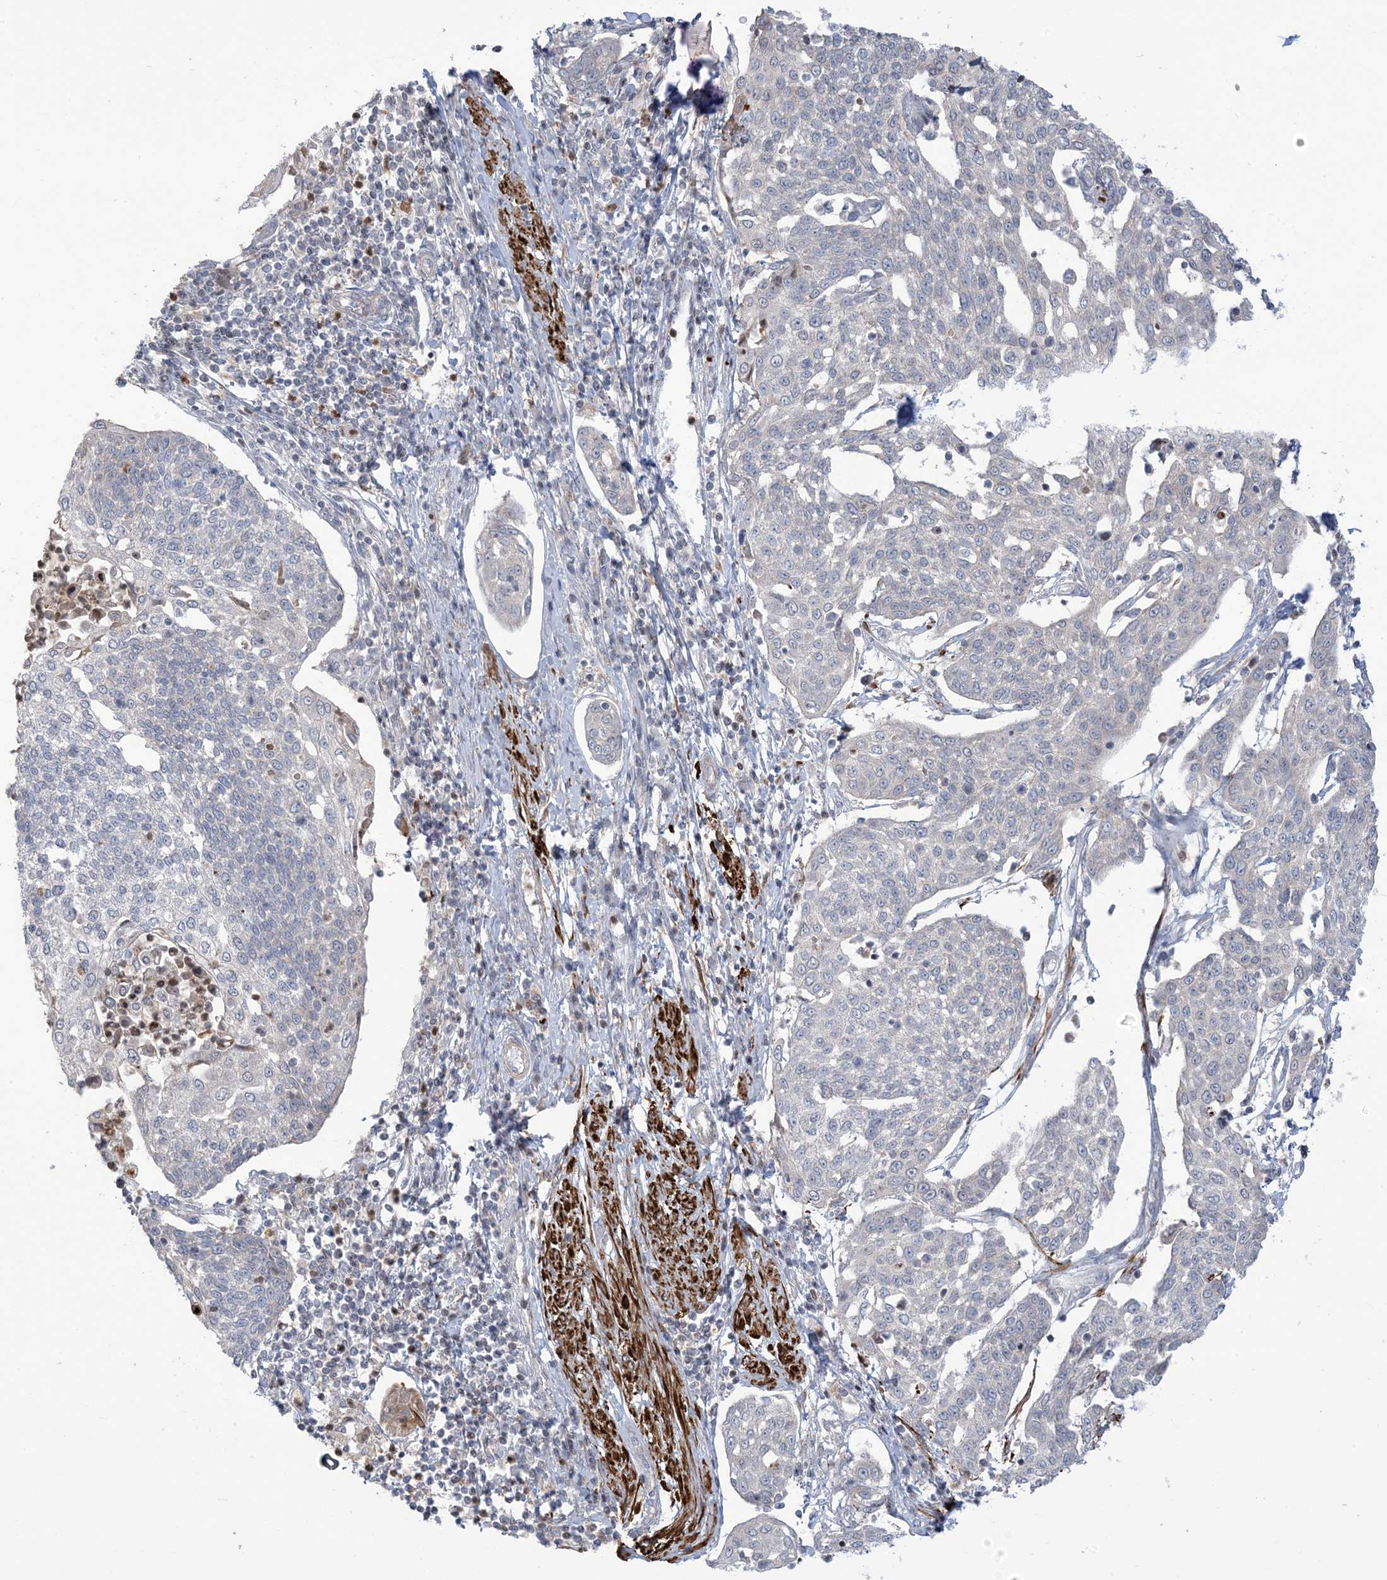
{"staining": {"intensity": "negative", "quantity": "none", "location": "none"}, "tissue": "cervical cancer", "cell_type": "Tumor cells", "image_type": "cancer", "snomed": [{"axis": "morphology", "description": "Squamous cell carcinoma, NOS"}, {"axis": "topography", "description": "Cervix"}], "caption": "Photomicrograph shows no significant protein expression in tumor cells of cervical squamous cell carcinoma. (DAB (3,3'-diaminobenzidine) IHC, high magnification).", "gene": "AFTPH", "patient": {"sex": "female", "age": 34}}